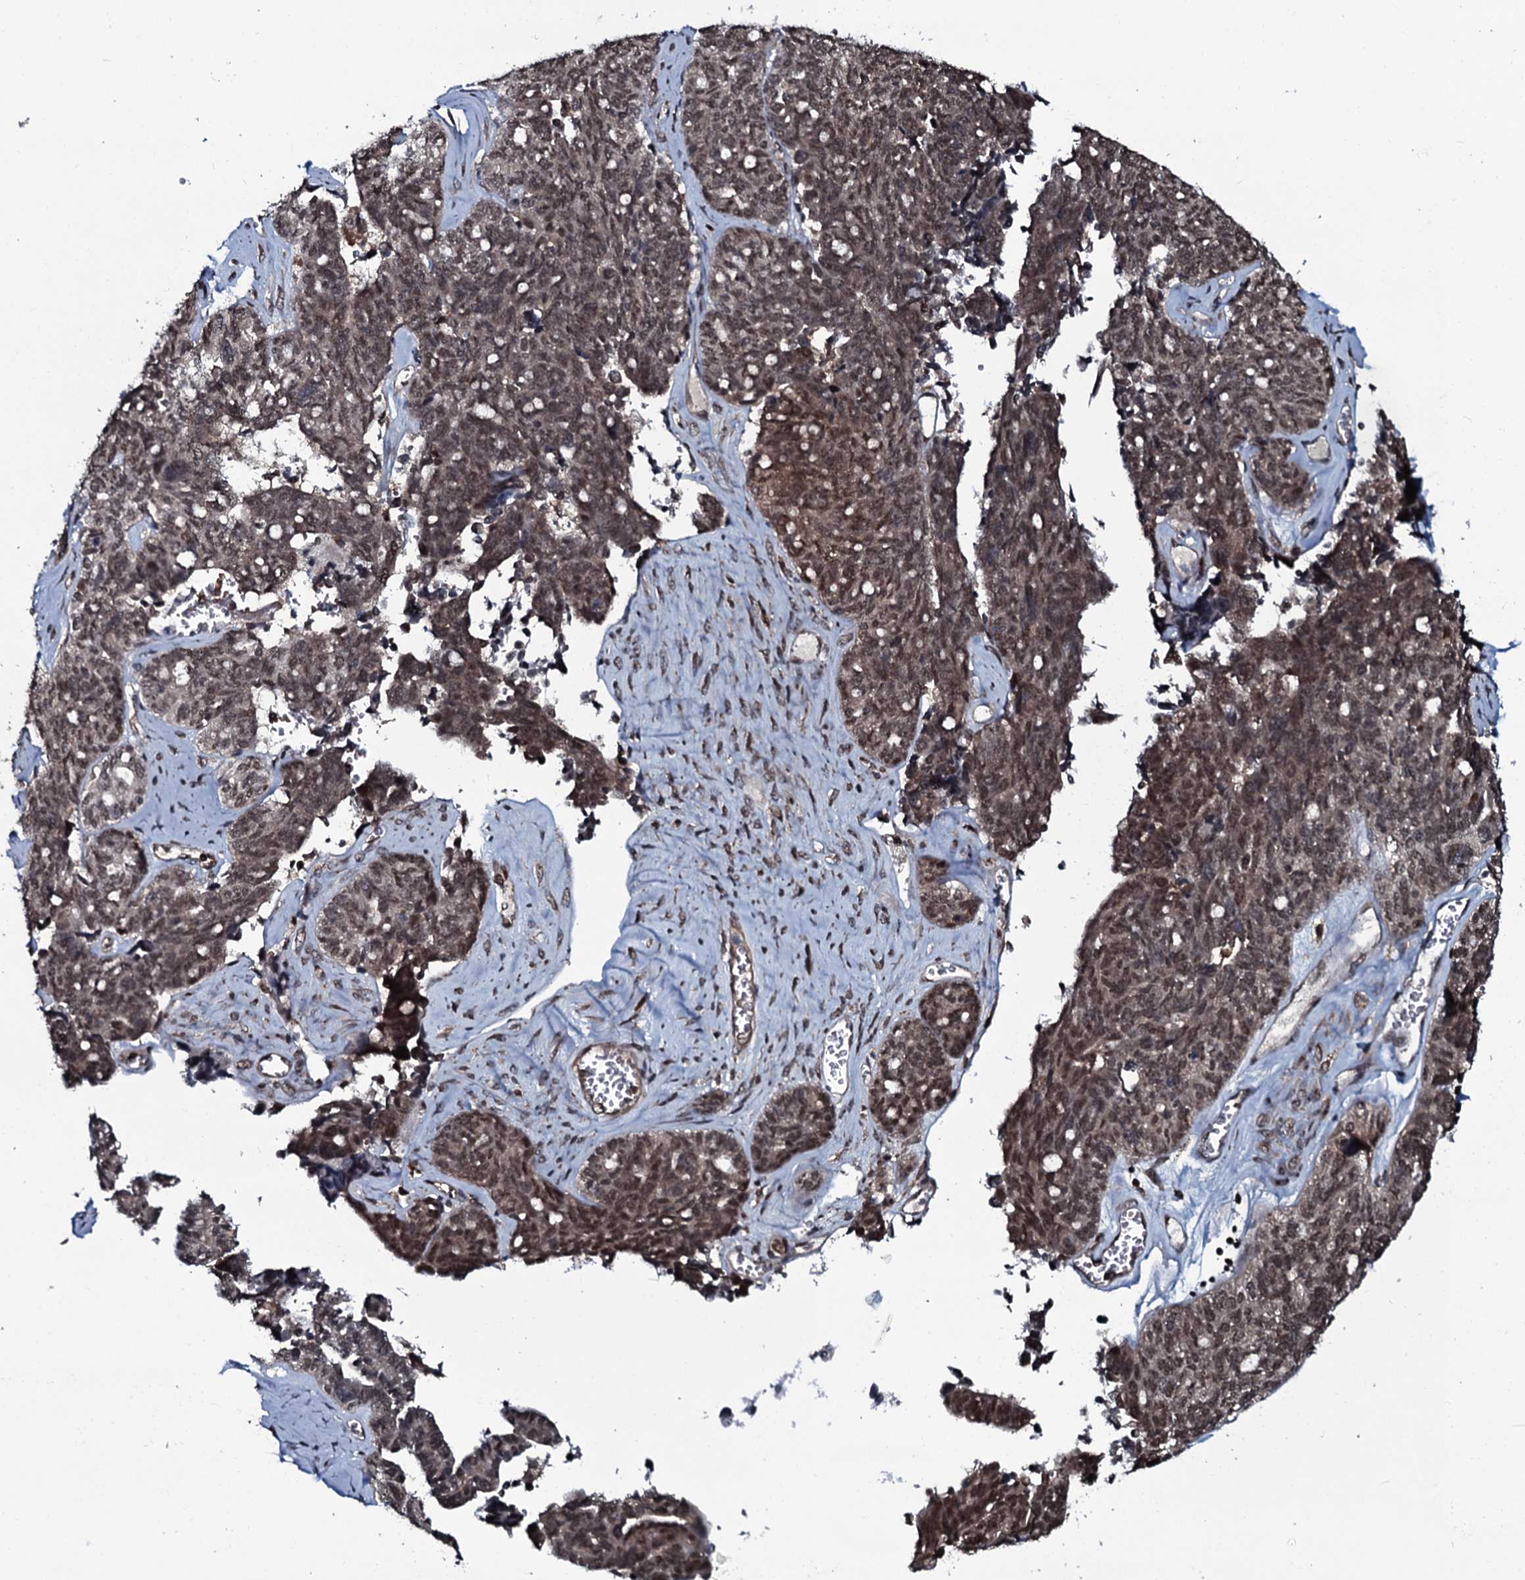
{"staining": {"intensity": "moderate", "quantity": ">75%", "location": "nuclear"}, "tissue": "ovarian cancer", "cell_type": "Tumor cells", "image_type": "cancer", "snomed": [{"axis": "morphology", "description": "Cystadenocarcinoma, serous, NOS"}, {"axis": "topography", "description": "Ovary"}], "caption": "Ovarian cancer stained for a protein exhibits moderate nuclear positivity in tumor cells. The staining is performed using DAB brown chromogen to label protein expression. The nuclei are counter-stained blue using hematoxylin.", "gene": "HDDC3", "patient": {"sex": "female", "age": 79}}